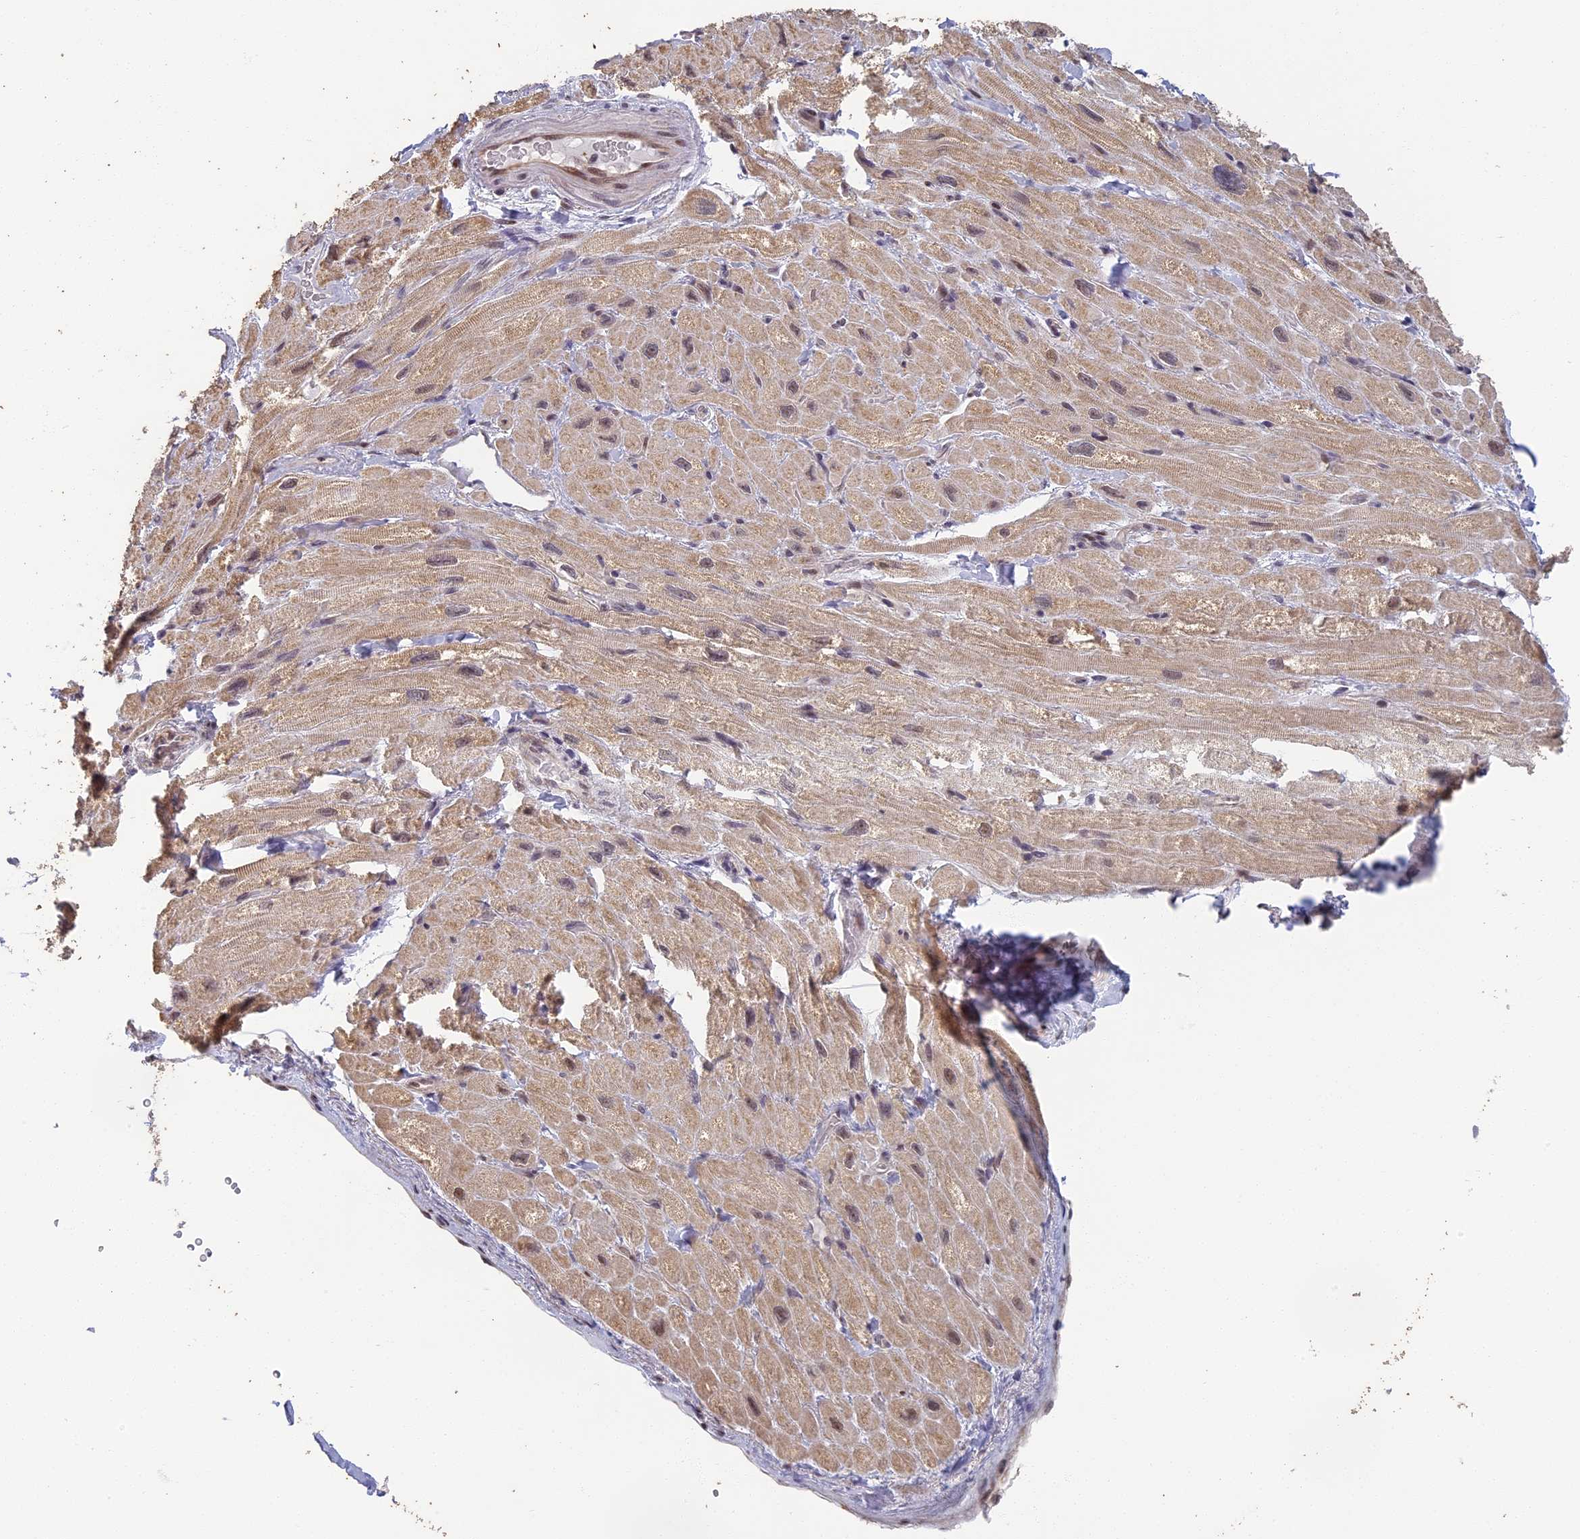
{"staining": {"intensity": "weak", "quantity": ">75%", "location": "cytoplasmic/membranous,nuclear"}, "tissue": "heart muscle", "cell_type": "Cardiomyocytes", "image_type": "normal", "snomed": [{"axis": "morphology", "description": "Normal tissue, NOS"}, {"axis": "topography", "description": "Heart"}], "caption": "The immunohistochemical stain labels weak cytoplasmic/membranous,nuclear staining in cardiomyocytes of benign heart muscle.", "gene": "MORF4L1", "patient": {"sex": "male", "age": 65}}